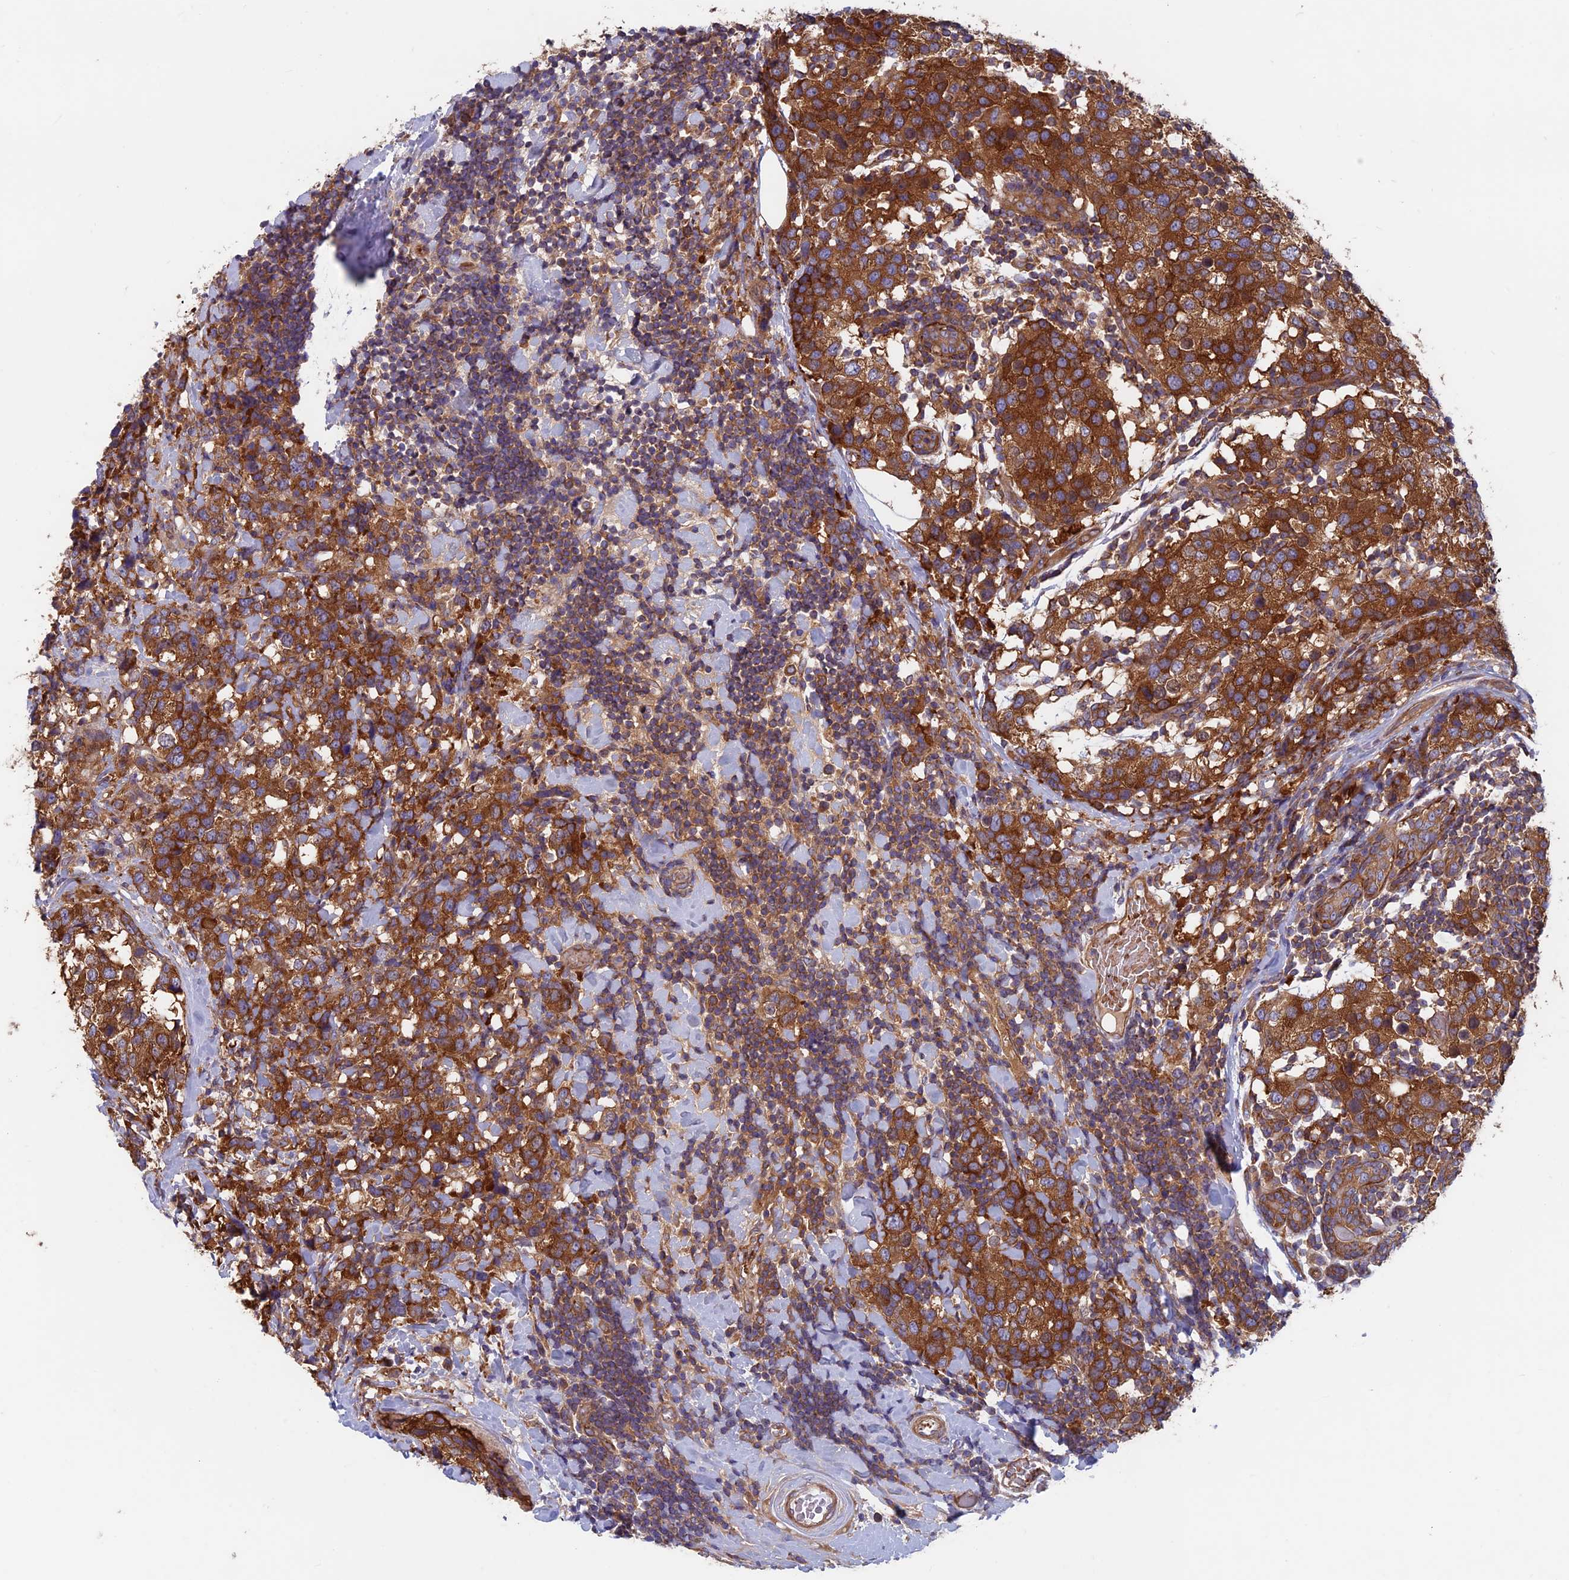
{"staining": {"intensity": "strong", "quantity": ">75%", "location": "cytoplasmic/membranous"}, "tissue": "breast cancer", "cell_type": "Tumor cells", "image_type": "cancer", "snomed": [{"axis": "morphology", "description": "Lobular carcinoma"}, {"axis": "topography", "description": "Breast"}], "caption": "Breast lobular carcinoma tissue exhibits strong cytoplasmic/membranous expression in approximately >75% of tumor cells", "gene": "DNM1L", "patient": {"sex": "female", "age": 59}}